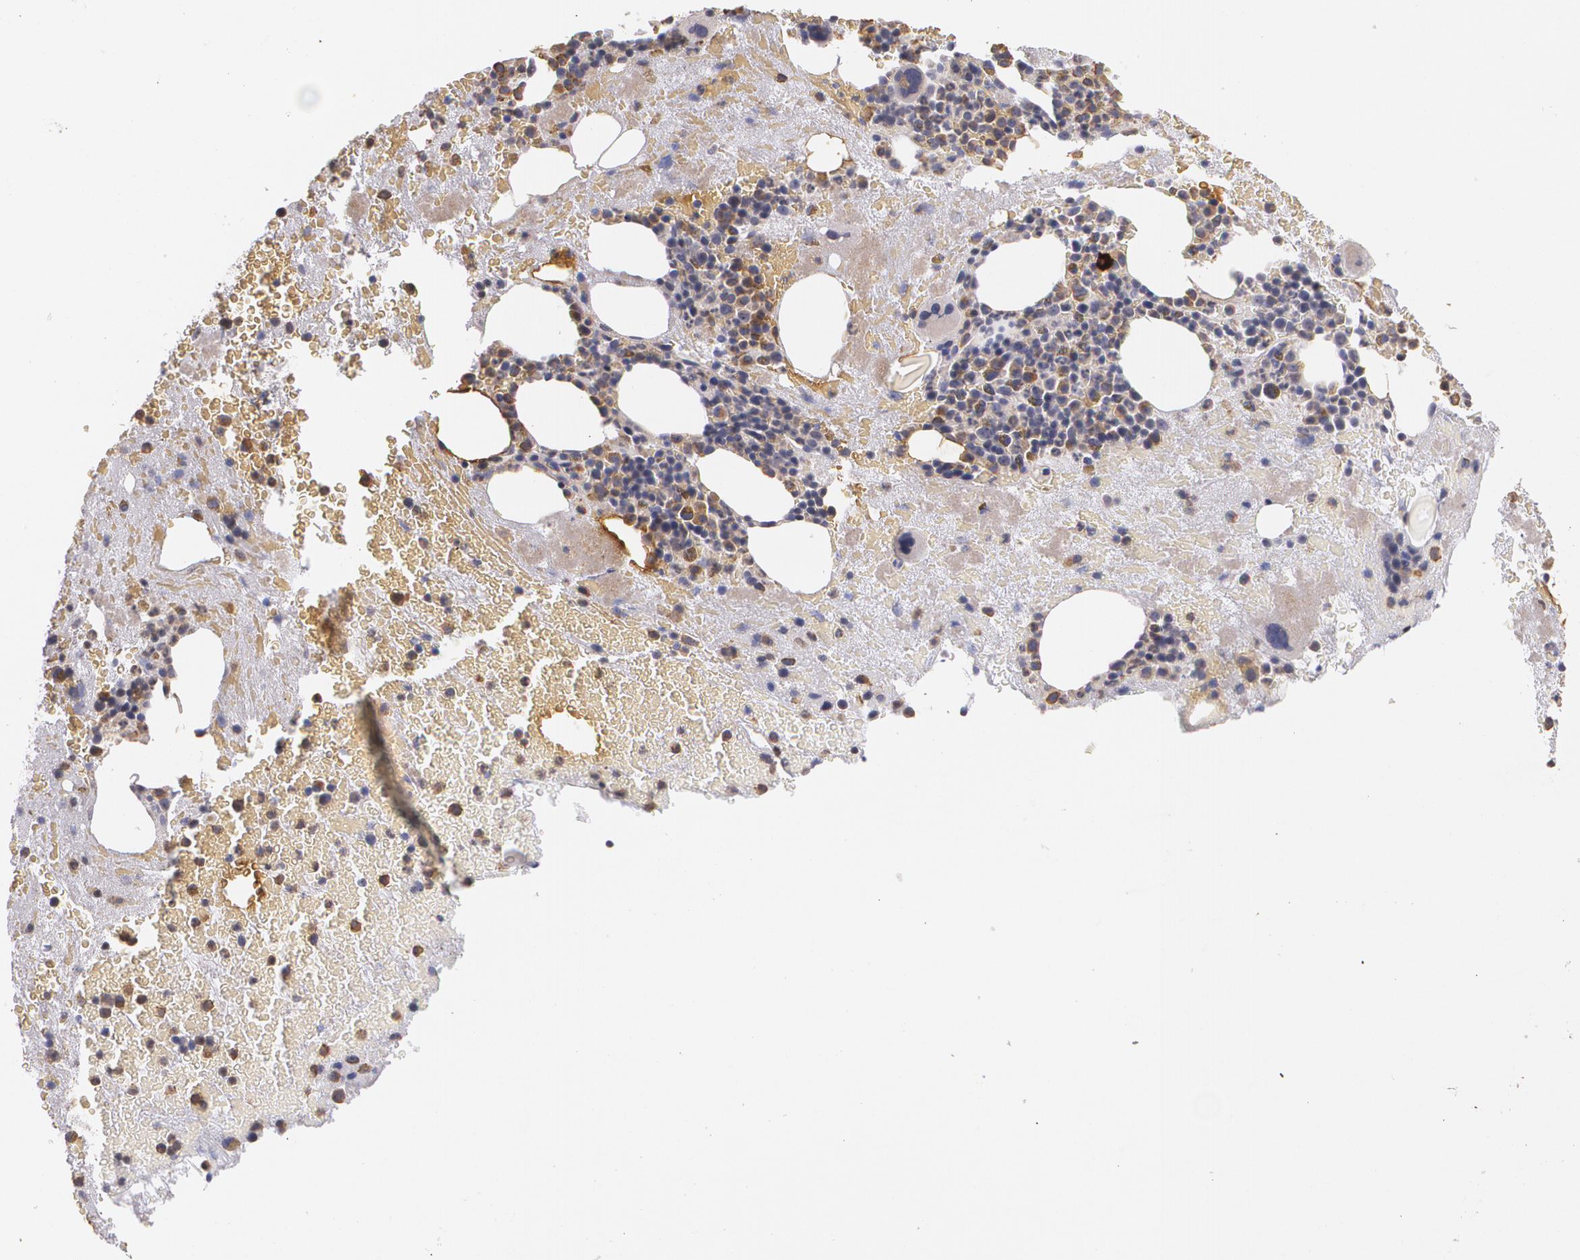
{"staining": {"intensity": "moderate", "quantity": "25%-75%", "location": "cytoplasmic/membranous"}, "tissue": "bone marrow", "cell_type": "Hematopoietic cells", "image_type": "normal", "snomed": [{"axis": "morphology", "description": "Normal tissue, NOS"}, {"axis": "topography", "description": "Bone marrow"}], "caption": "Normal bone marrow exhibits moderate cytoplasmic/membranous positivity in about 25%-75% of hematopoietic cells, visualized by immunohistochemistry.", "gene": "ATF3", "patient": {"sex": "male", "age": 76}}